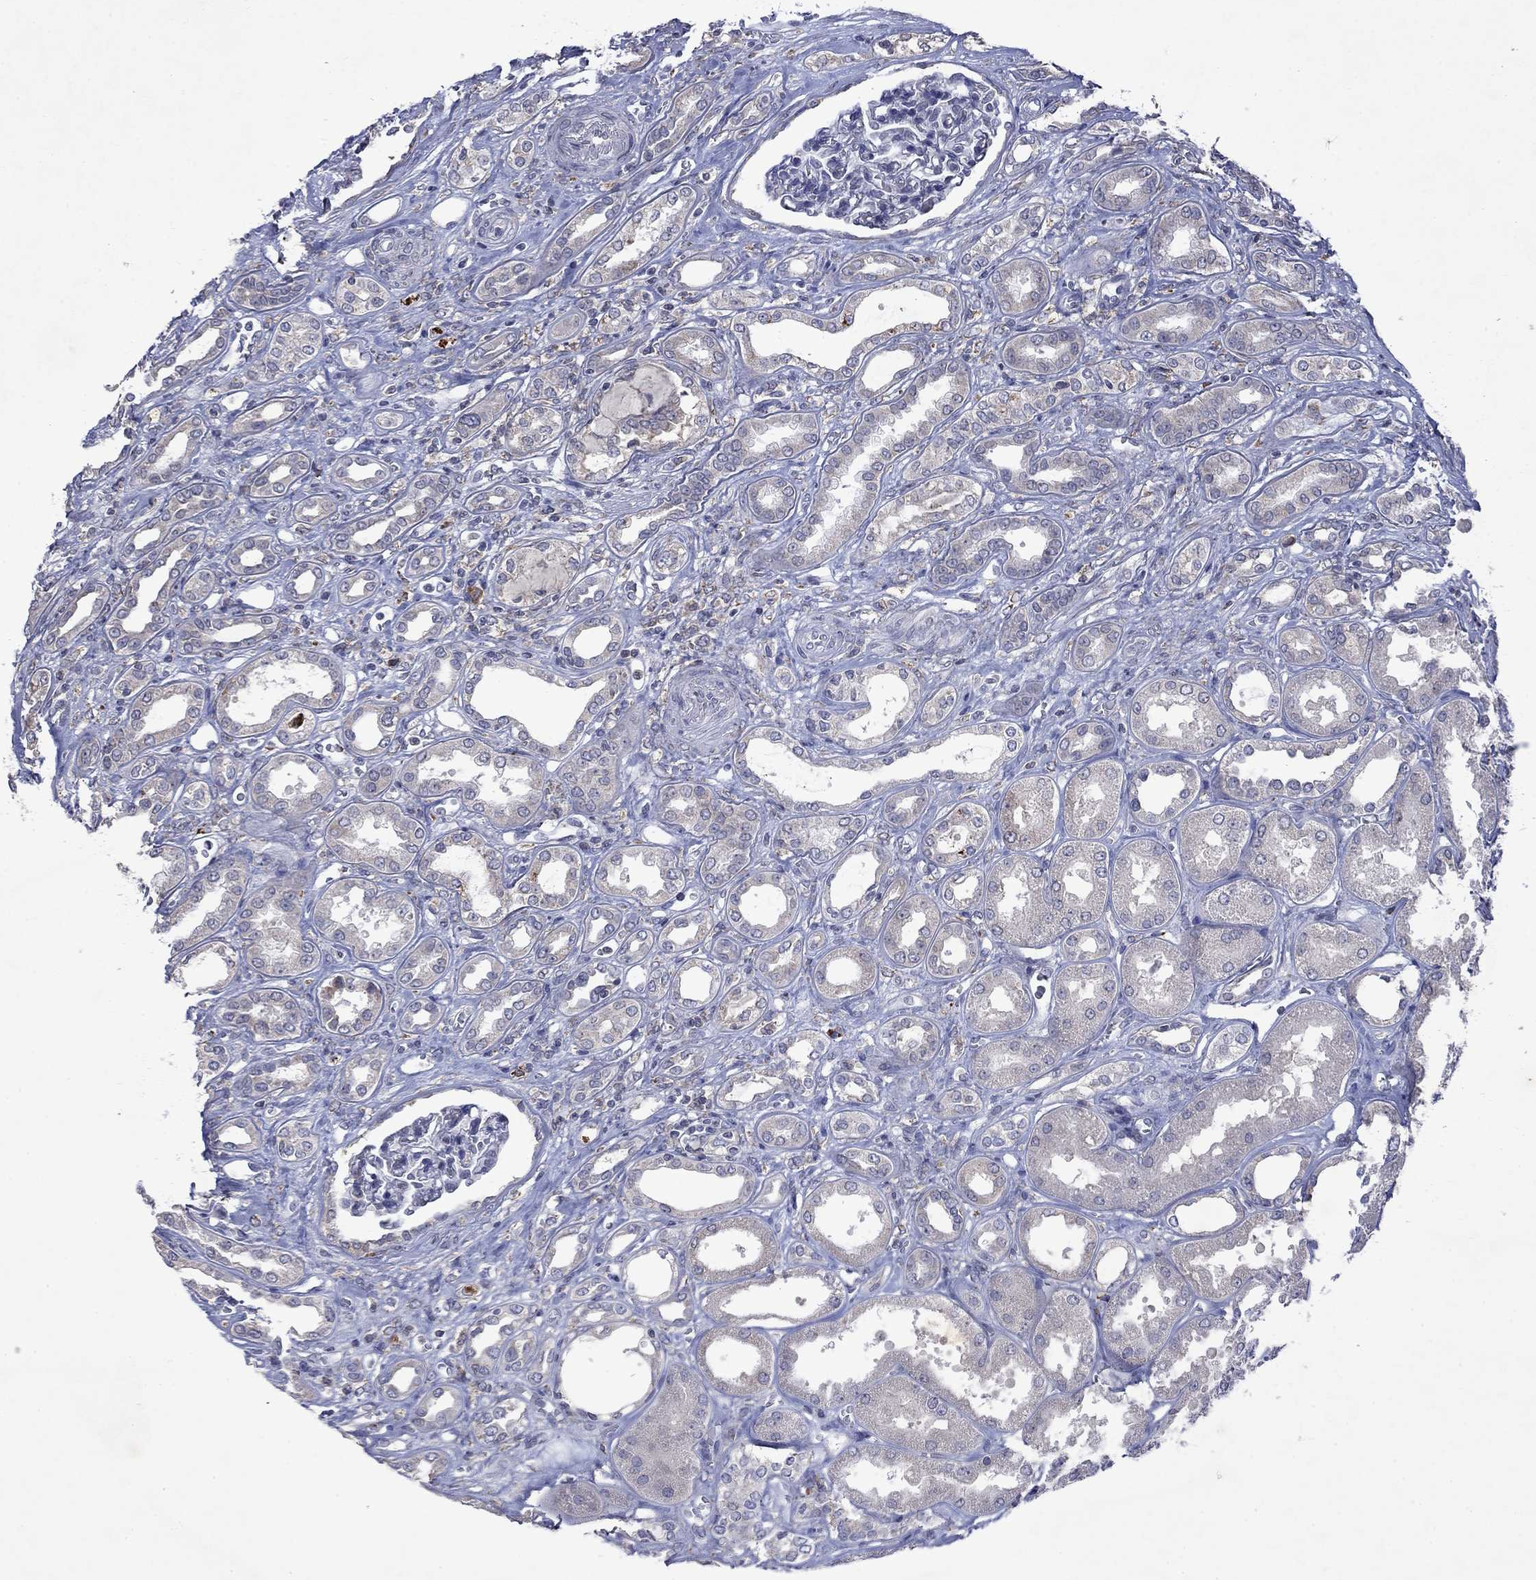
{"staining": {"intensity": "weak", "quantity": "<25%", "location": "cytoplasmic/membranous"}, "tissue": "renal cancer", "cell_type": "Tumor cells", "image_type": "cancer", "snomed": [{"axis": "morphology", "description": "Adenocarcinoma, NOS"}, {"axis": "topography", "description": "Kidney"}], "caption": "IHC micrograph of renal cancer stained for a protein (brown), which displays no staining in tumor cells.", "gene": "TMEM97", "patient": {"sex": "male", "age": 63}}